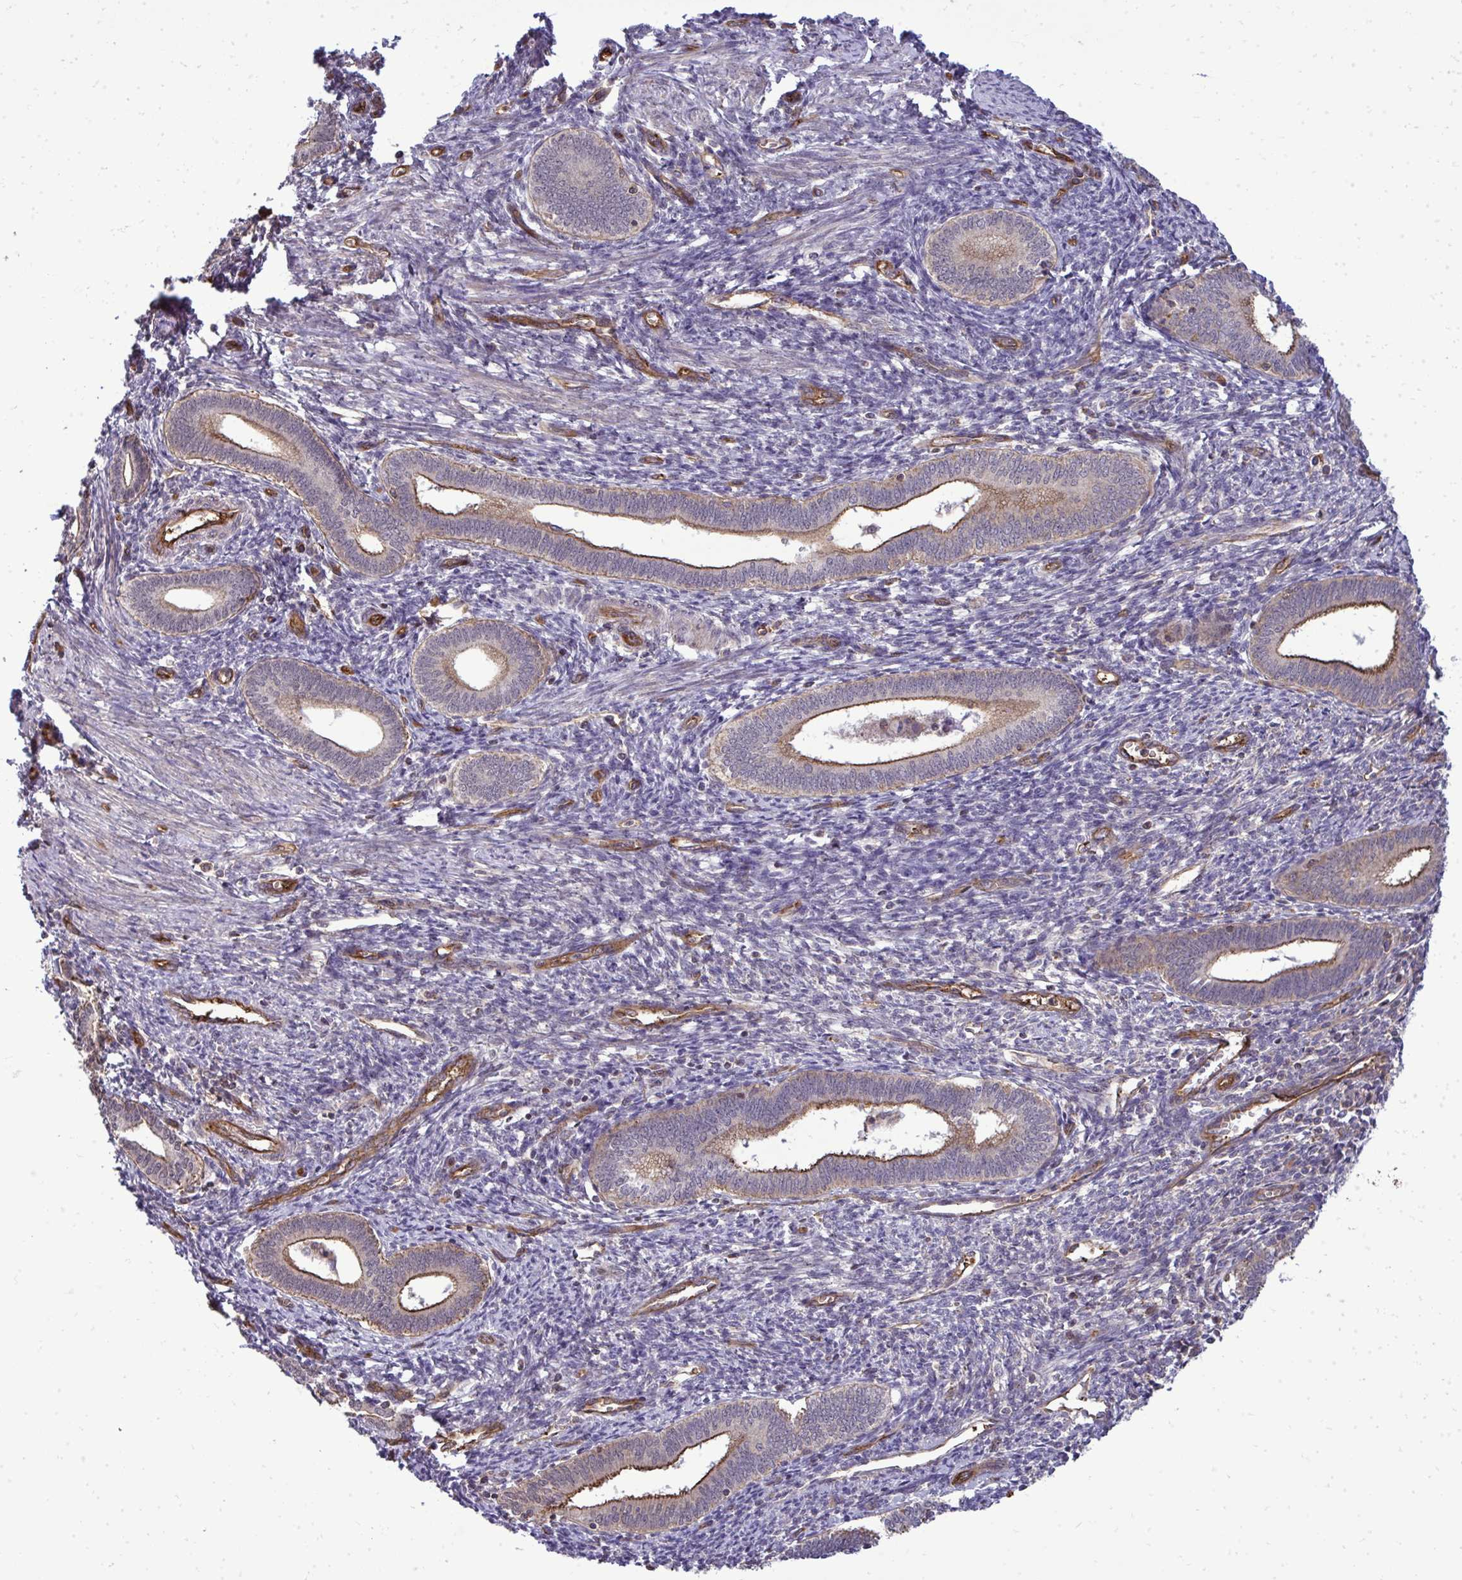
{"staining": {"intensity": "negative", "quantity": "none", "location": "none"}, "tissue": "endometrium", "cell_type": "Cells in endometrial stroma", "image_type": "normal", "snomed": [{"axis": "morphology", "description": "Normal tissue, NOS"}, {"axis": "topography", "description": "Endometrium"}], "caption": "There is no significant staining in cells in endometrial stroma of endometrium. (DAB immunohistochemistry (IHC) visualized using brightfield microscopy, high magnification).", "gene": "FUT10", "patient": {"sex": "female", "age": 41}}